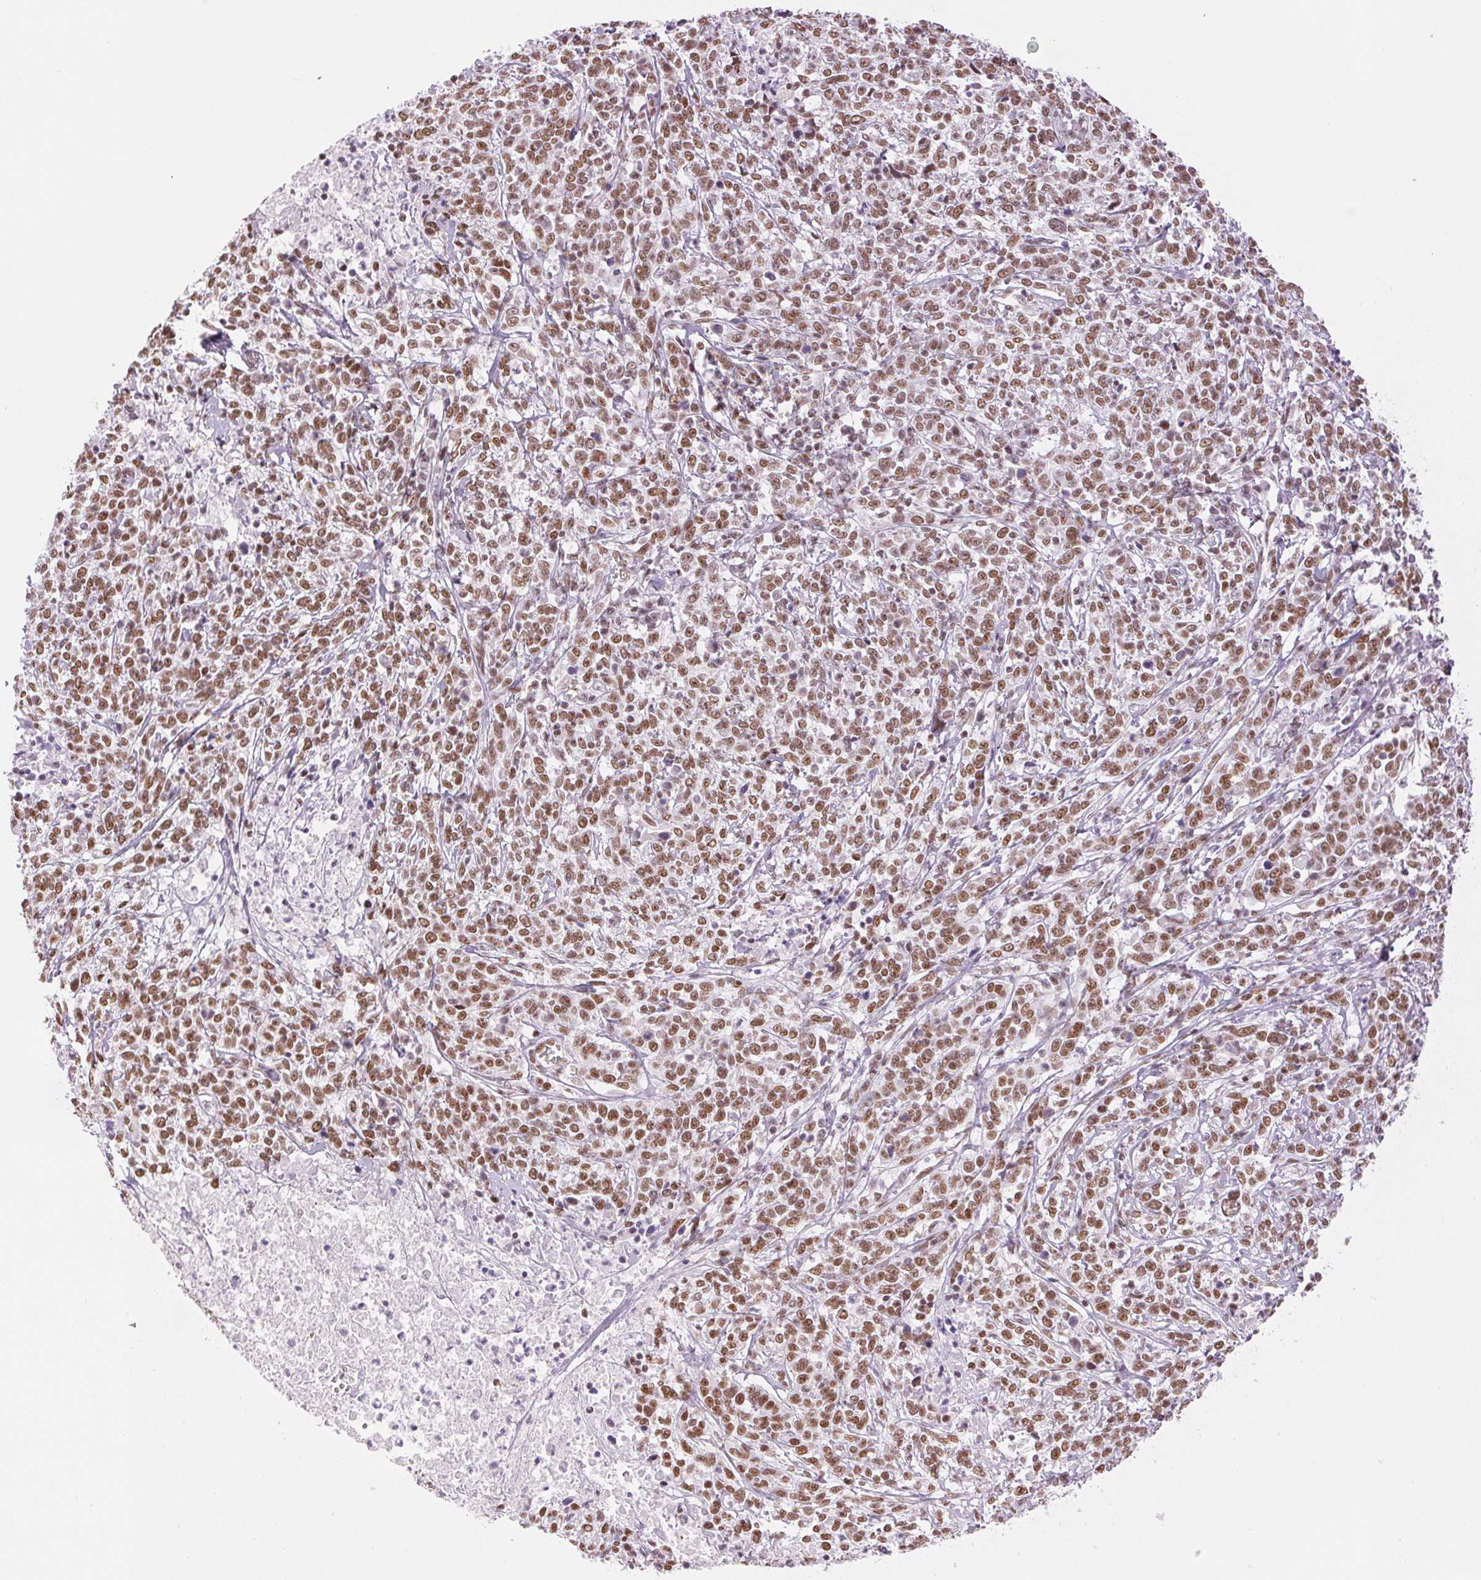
{"staining": {"intensity": "moderate", "quantity": ">75%", "location": "nuclear"}, "tissue": "cervical cancer", "cell_type": "Tumor cells", "image_type": "cancer", "snomed": [{"axis": "morphology", "description": "Squamous cell carcinoma, NOS"}, {"axis": "topography", "description": "Cervix"}], "caption": "This image reveals cervical squamous cell carcinoma stained with immunohistochemistry to label a protein in brown. The nuclear of tumor cells show moderate positivity for the protein. Nuclei are counter-stained blue.", "gene": "ZFR2", "patient": {"sex": "female", "age": 46}}